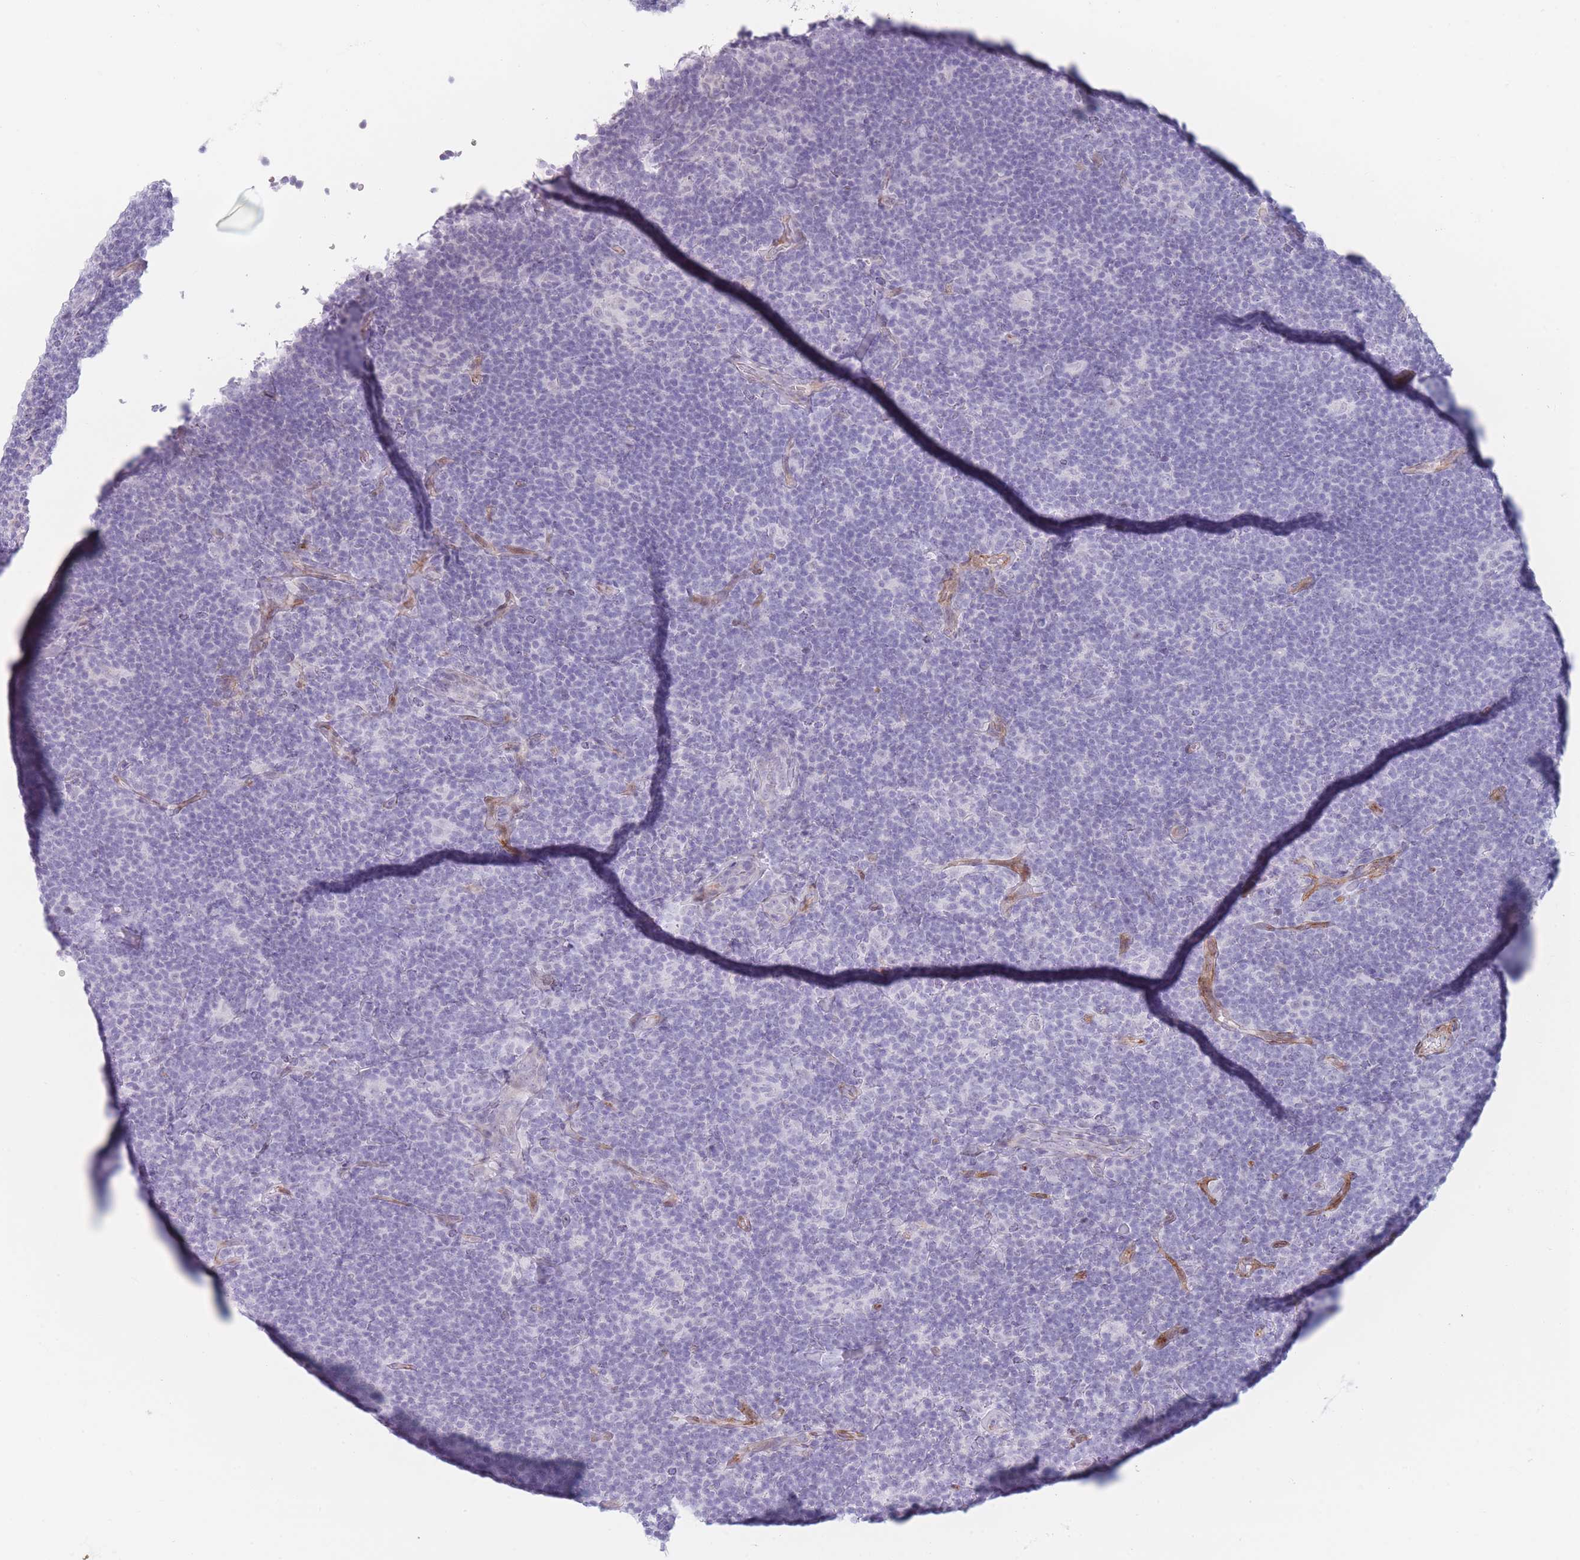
{"staining": {"intensity": "negative", "quantity": "none", "location": "none"}, "tissue": "lymphoma", "cell_type": "Tumor cells", "image_type": "cancer", "snomed": [{"axis": "morphology", "description": "Hodgkin's disease, NOS"}, {"axis": "topography", "description": "Lymph node"}], "caption": "Hodgkin's disease was stained to show a protein in brown. There is no significant positivity in tumor cells. The staining was performed using DAB to visualize the protein expression in brown, while the nuclei were stained in blue with hematoxylin (Magnification: 20x).", "gene": "IFNA6", "patient": {"sex": "female", "age": 57}}